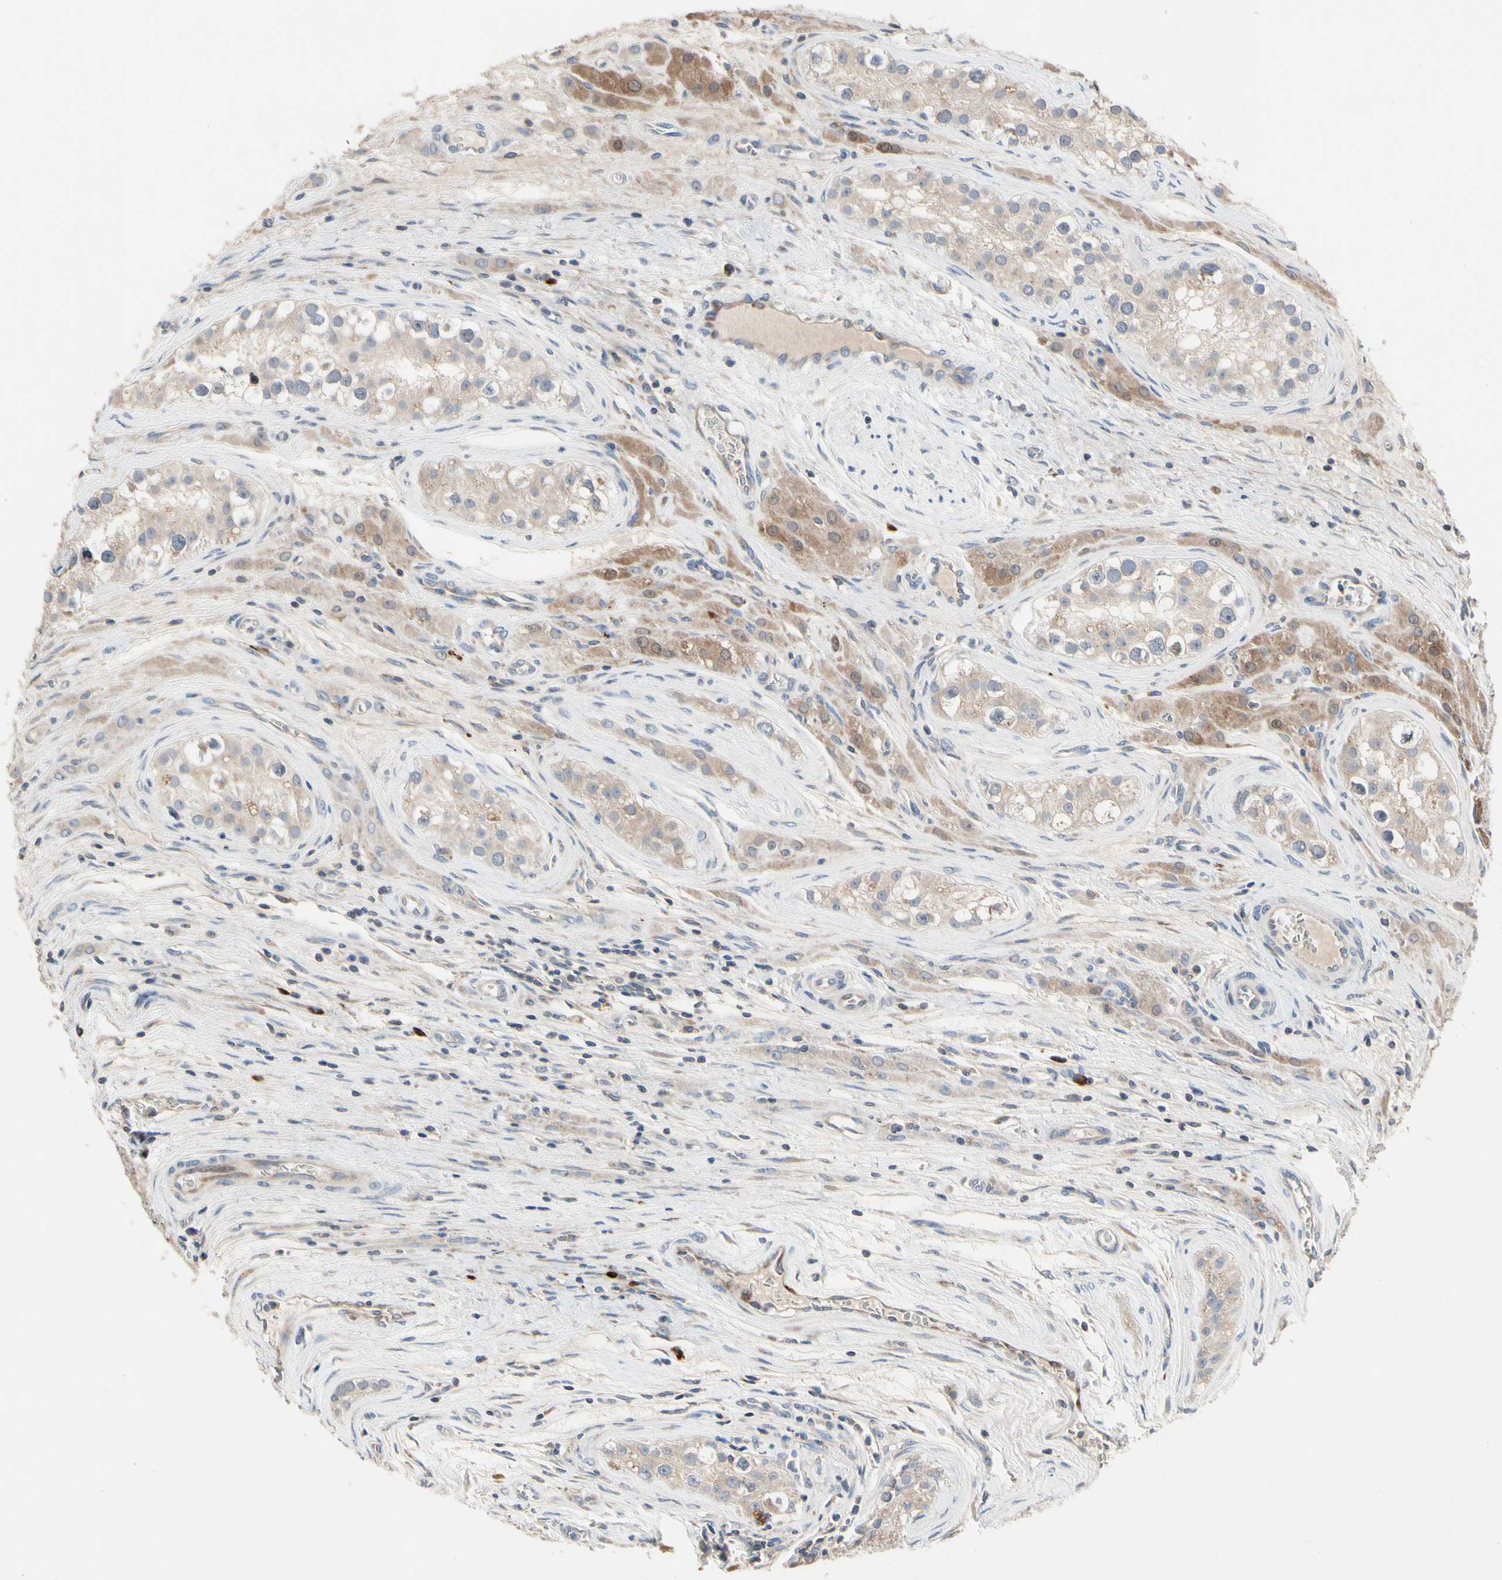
{"staining": {"intensity": "weak", "quantity": ">75%", "location": "cytoplasmic/membranous"}, "tissue": "testis cancer", "cell_type": "Tumor cells", "image_type": "cancer", "snomed": [{"axis": "morphology", "description": "Carcinoma, Embryonal, NOS"}, {"axis": "topography", "description": "Testis"}], "caption": "Weak cytoplasmic/membranous expression is present in approximately >75% of tumor cells in testis embryonal carcinoma.", "gene": "MMEL1", "patient": {"sex": "male", "age": 28}}